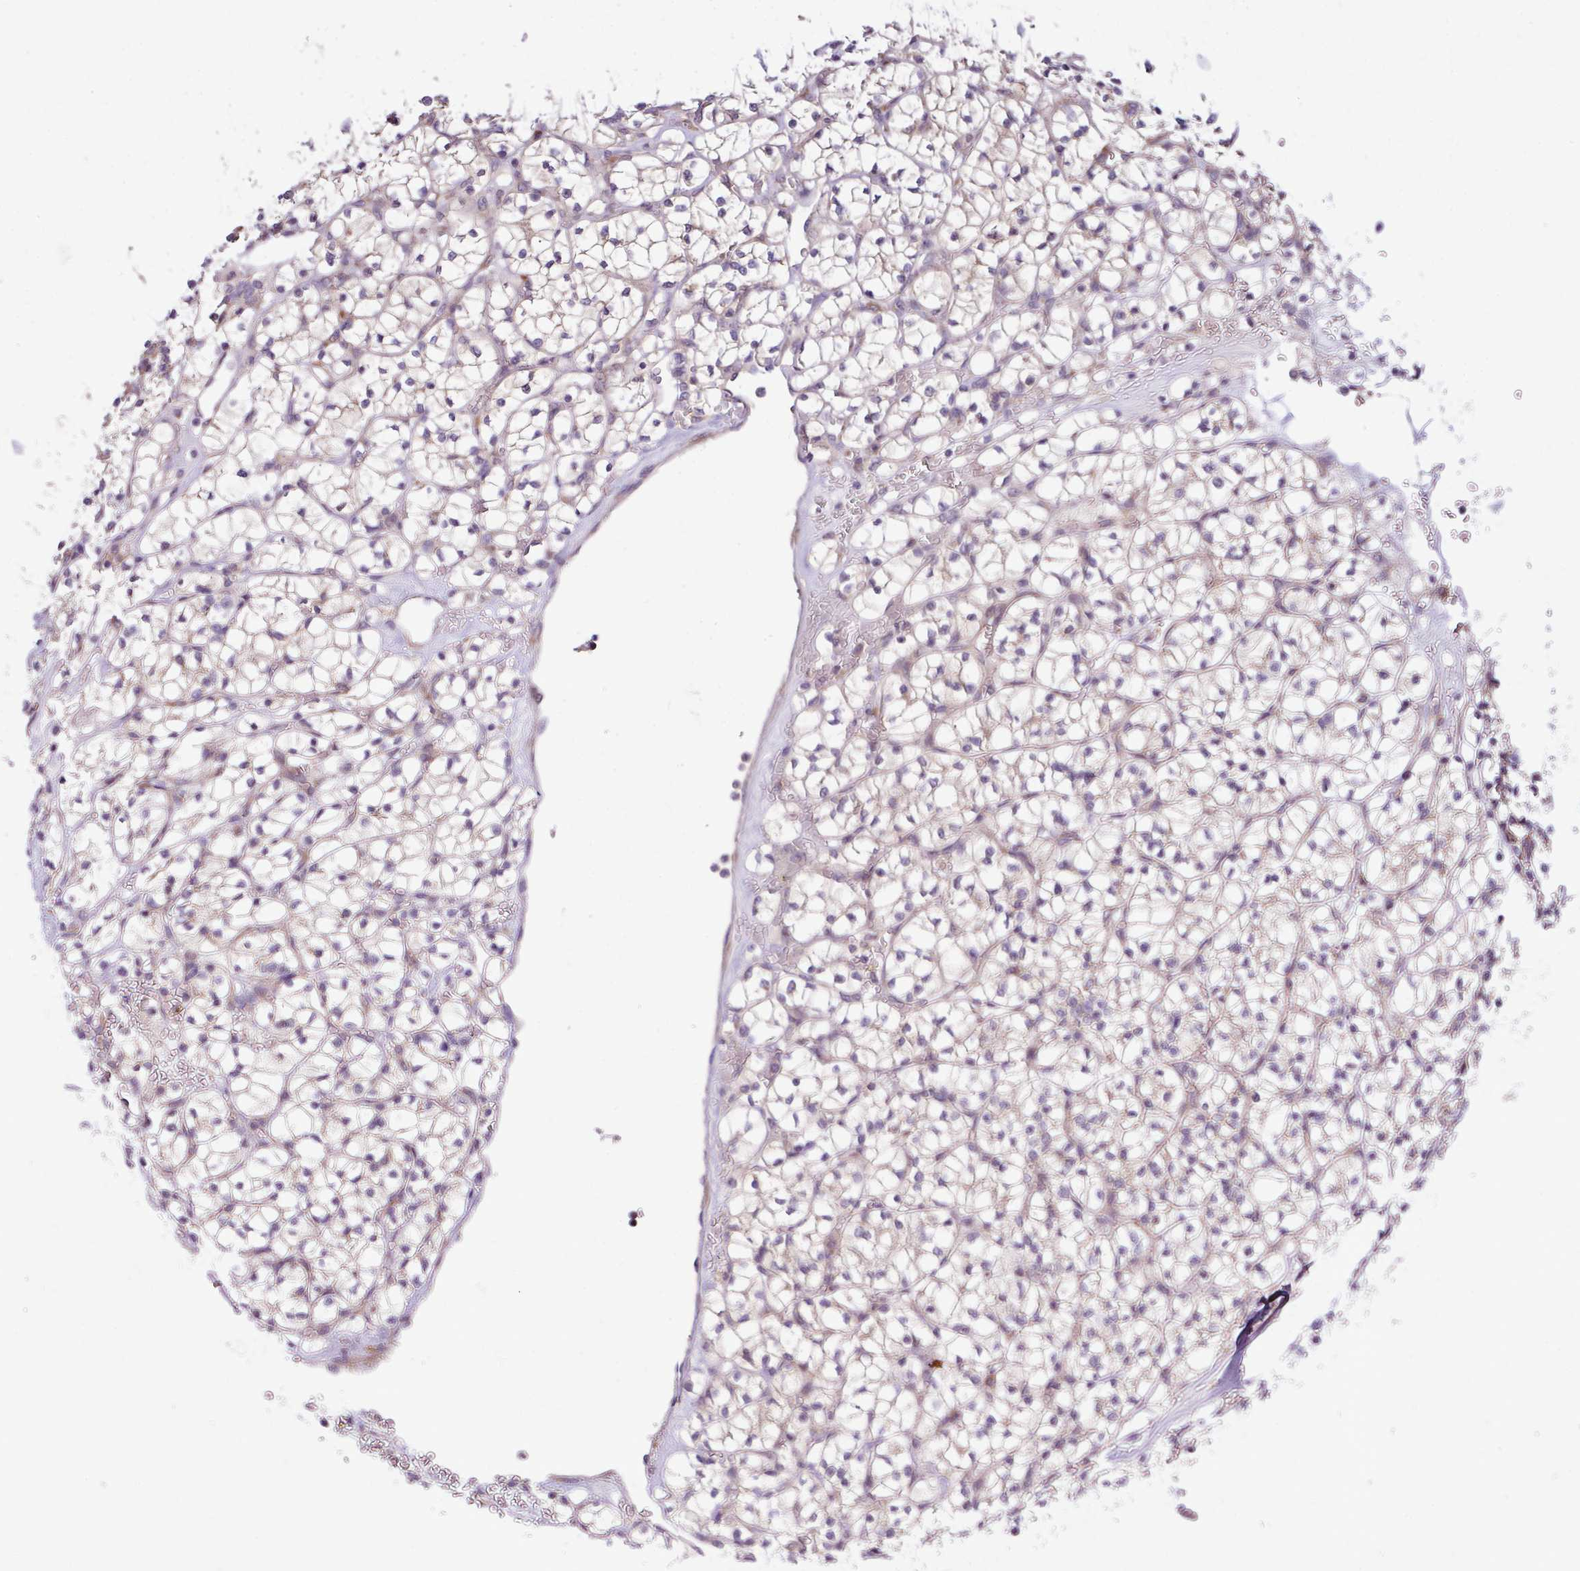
{"staining": {"intensity": "weak", "quantity": "<25%", "location": "cytoplasmic/membranous"}, "tissue": "renal cancer", "cell_type": "Tumor cells", "image_type": "cancer", "snomed": [{"axis": "morphology", "description": "Adenocarcinoma, NOS"}, {"axis": "topography", "description": "Kidney"}], "caption": "Photomicrograph shows no significant protein staining in tumor cells of renal cancer (adenocarcinoma).", "gene": "TM2D2", "patient": {"sex": "female", "age": 64}}